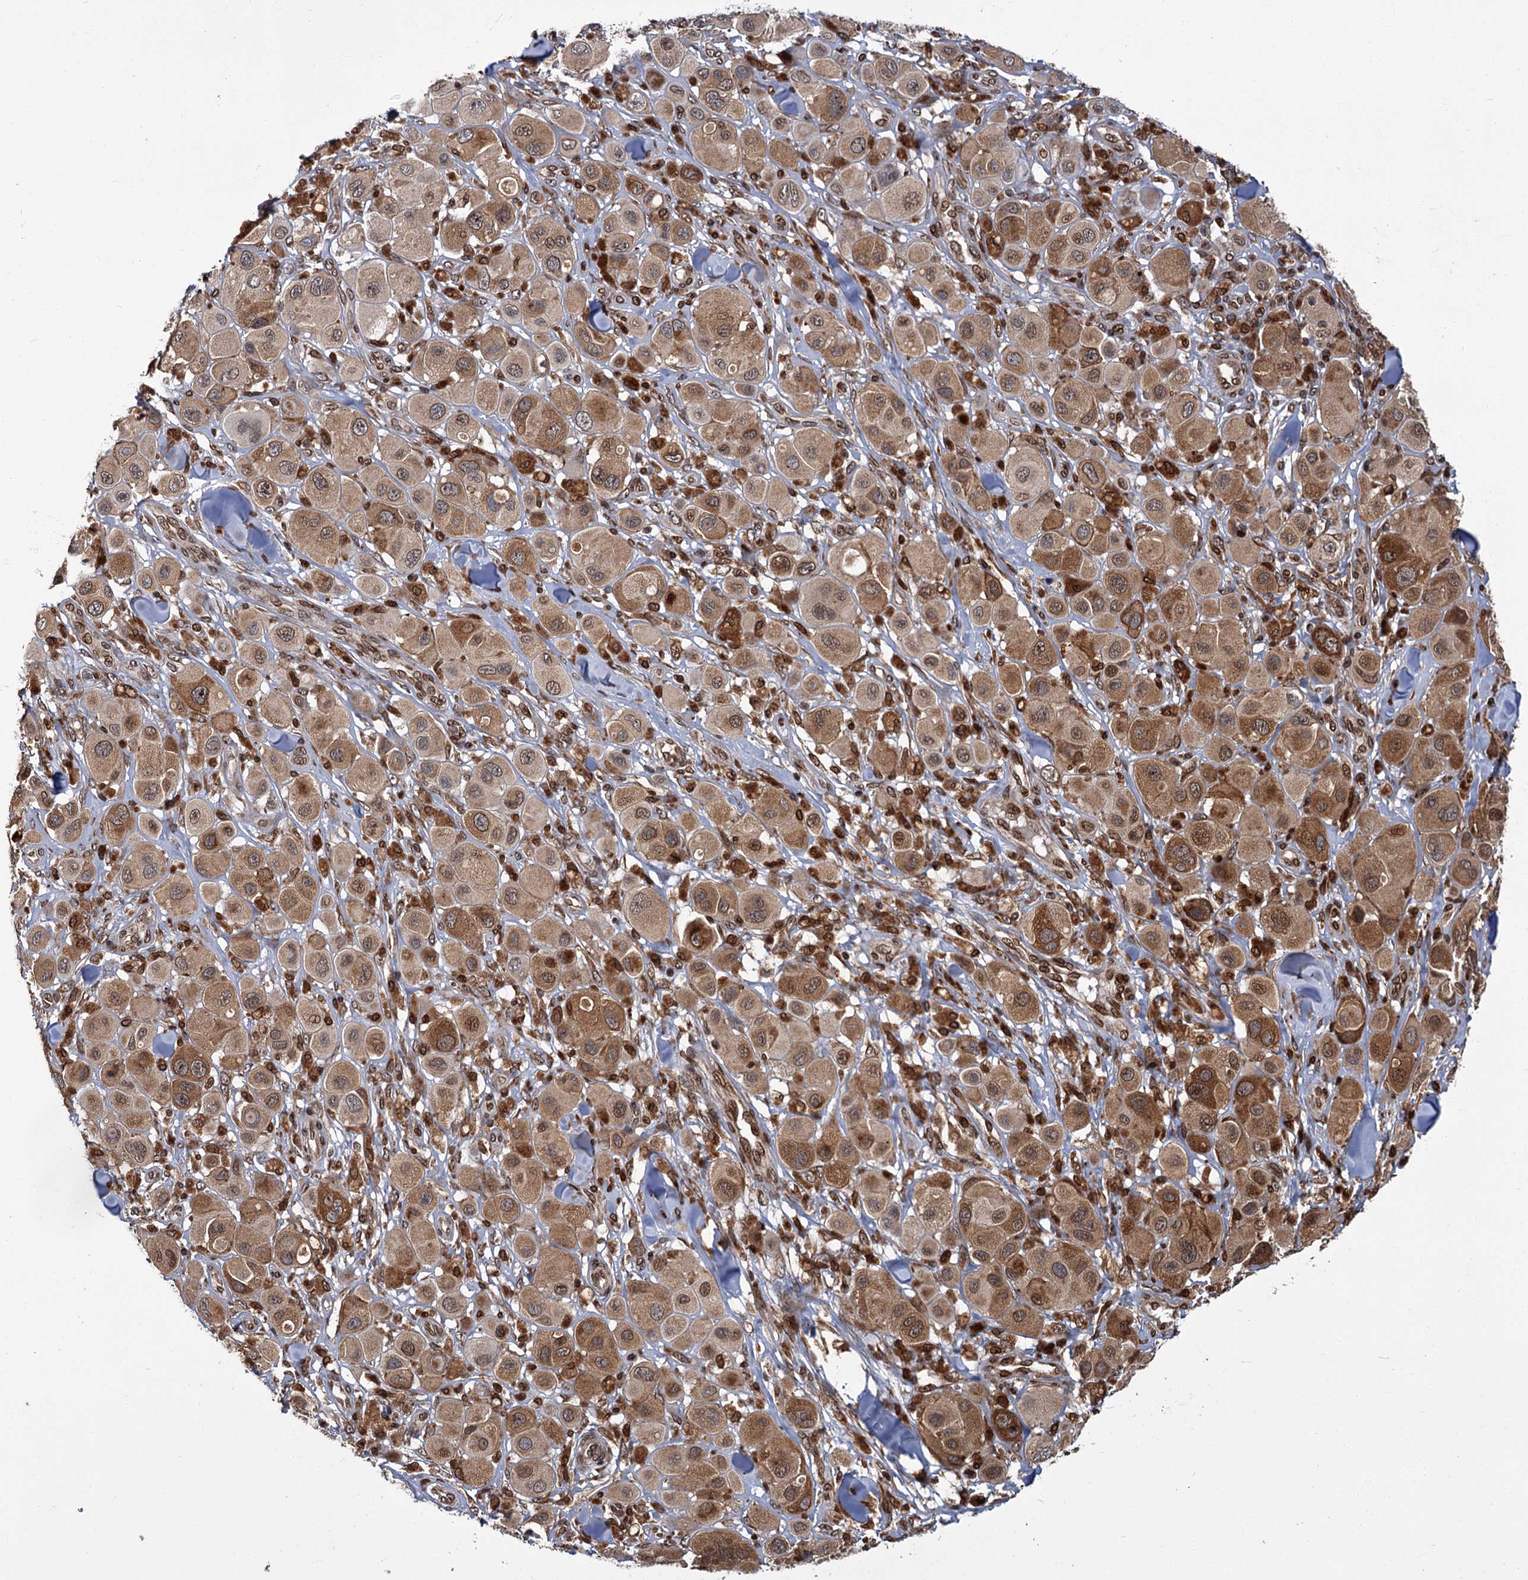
{"staining": {"intensity": "moderate", "quantity": ">75%", "location": "cytoplasmic/membranous,nuclear"}, "tissue": "melanoma", "cell_type": "Tumor cells", "image_type": "cancer", "snomed": [{"axis": "morphology", "description": "Malignant melanoma, Metastatic site"}, {"axis": "topography", "description": "Skin"}], "caption": "Immunohistochemical staining of malignant melanoma (metastatic site) exhibits medium levels of moderate cytoplasmic/membranous and nuclear staining in about >75% of tumor cells. (Stains: DAB (3,3'-diaminobenzidine) in brown, nuclei in blue, Microscopy: brightfield microscopy at high magnification).", "gene": "CFAP46", "patient": {"sex": "male", "age": 41}}